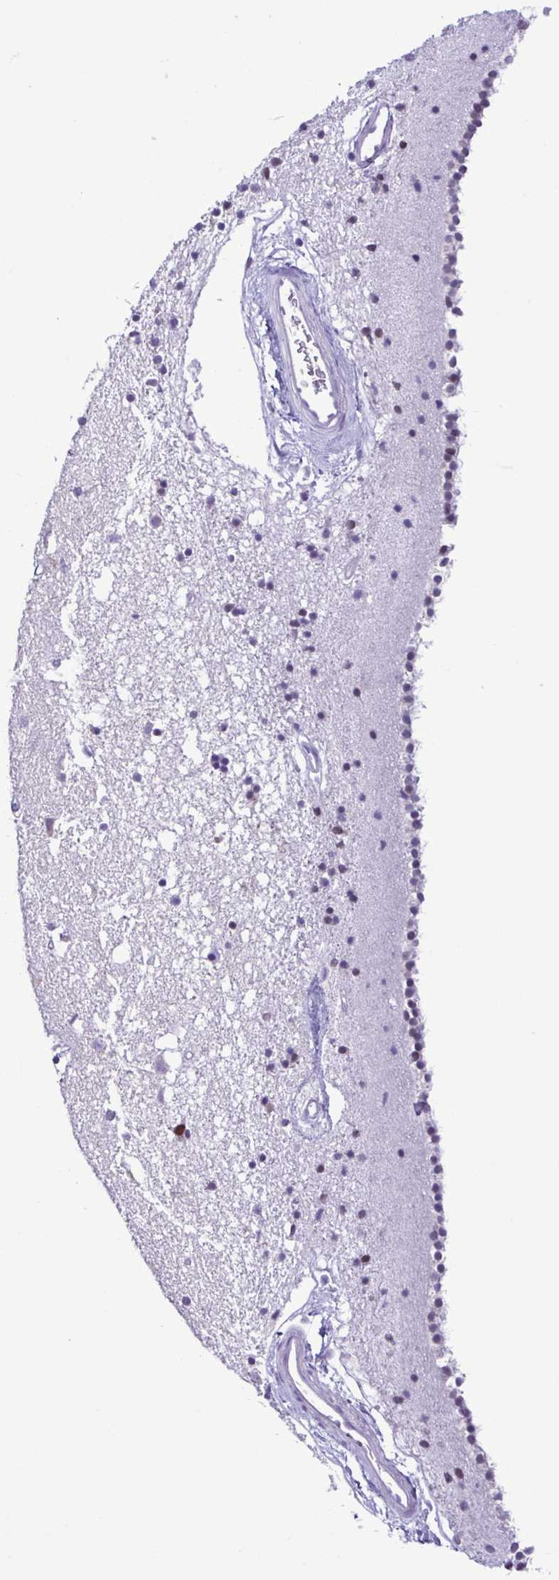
{"staining": {"intensity": "negative", "quantity": "none", "location": "none"}, "tissue": "caudate", "cell_type": "Glial cells", "image_type": "normal", "snomed": [{"axis": "morphology", "description": "Normal tissue, NOS"}, {"axis": "topography", "description": "Lateral ventricle wall"}], "caption": "Micrograph shows no protein positivity in glial cells of benign caudate.", "gene": "SPATA16", "patient": {"sex": "female", "age": 71}}